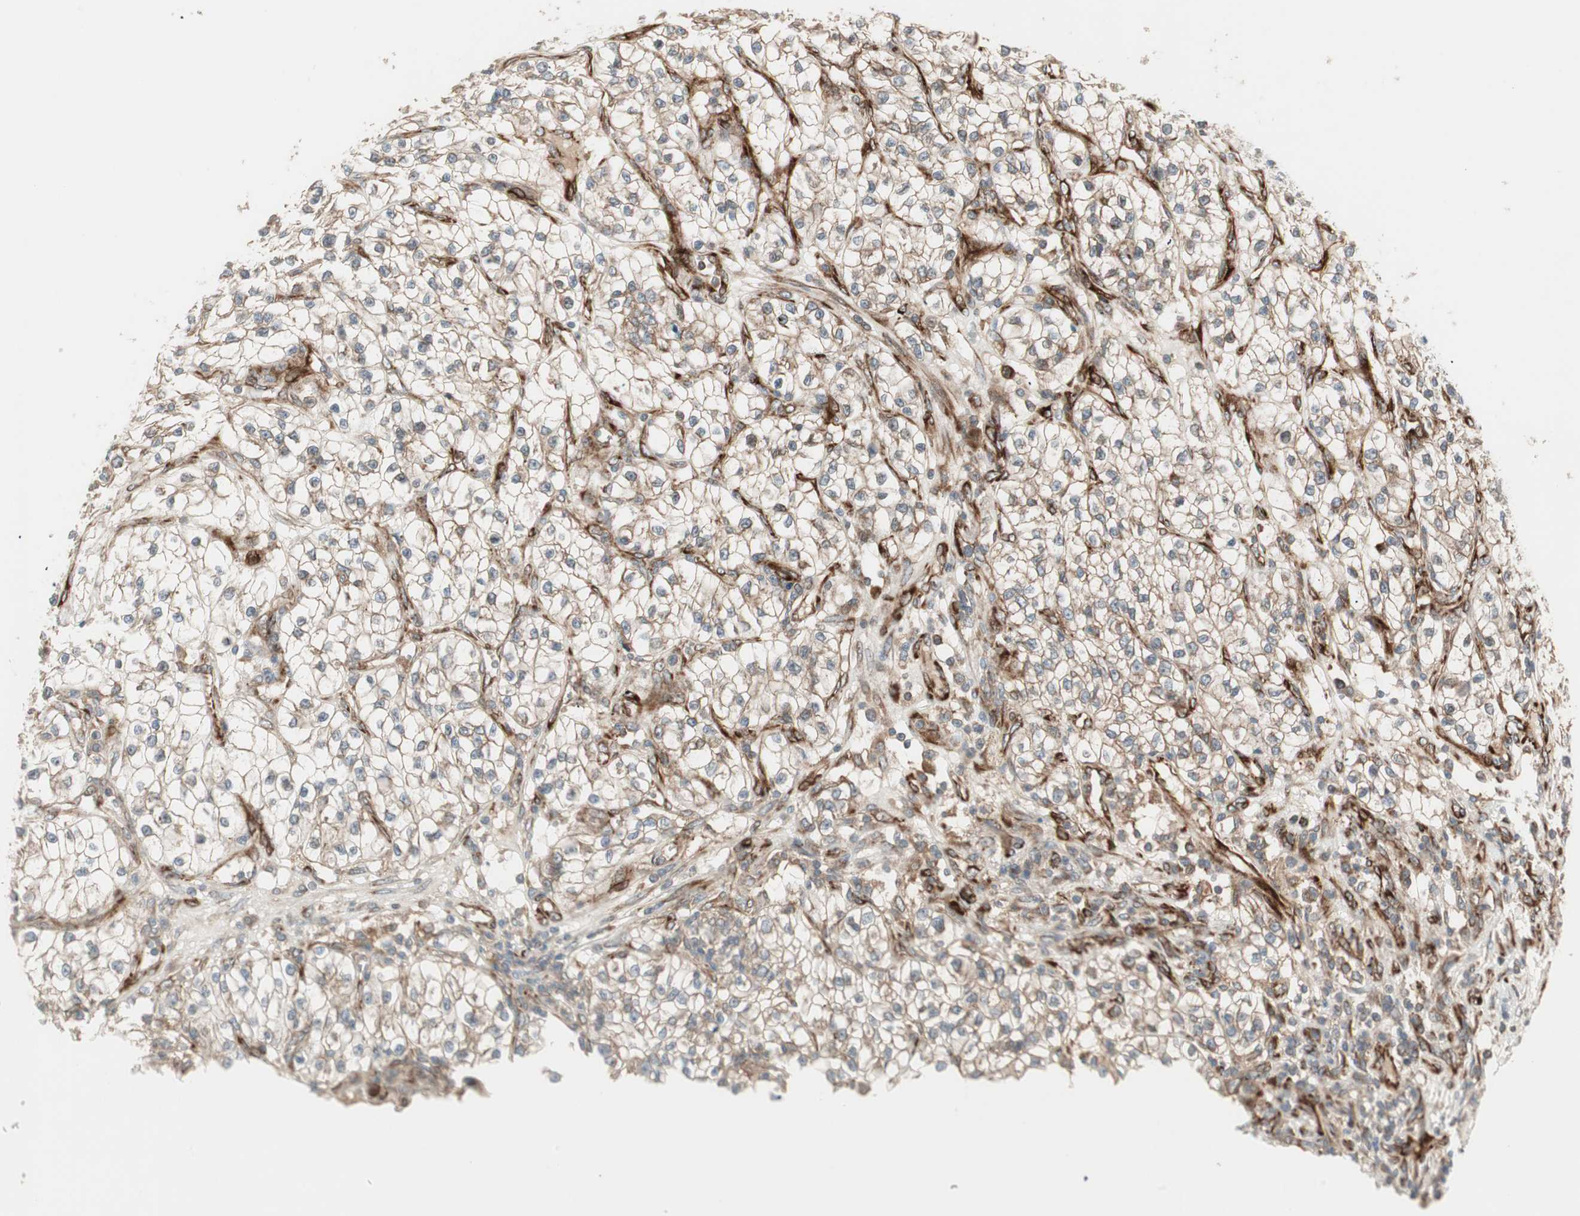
{"staining": {"intensity": "negative", "quantity": "none", "location": "none"}, "tissue": "renal cancer", "cell_type": "Tumor cells", "image_type": "cancer", "snomed": [{"axis": "morphology", "description": "Adenocarcinoma, NOS"}, {"axis": "topography", "description": "Kidney"}], "caption": "This is an immunohistochemistry micrograph of renal adenocarcinoma. There is no expression in tumor cells.", "gene": "PPP2R5E", "patient": {"sex": "female", "age": 57}}